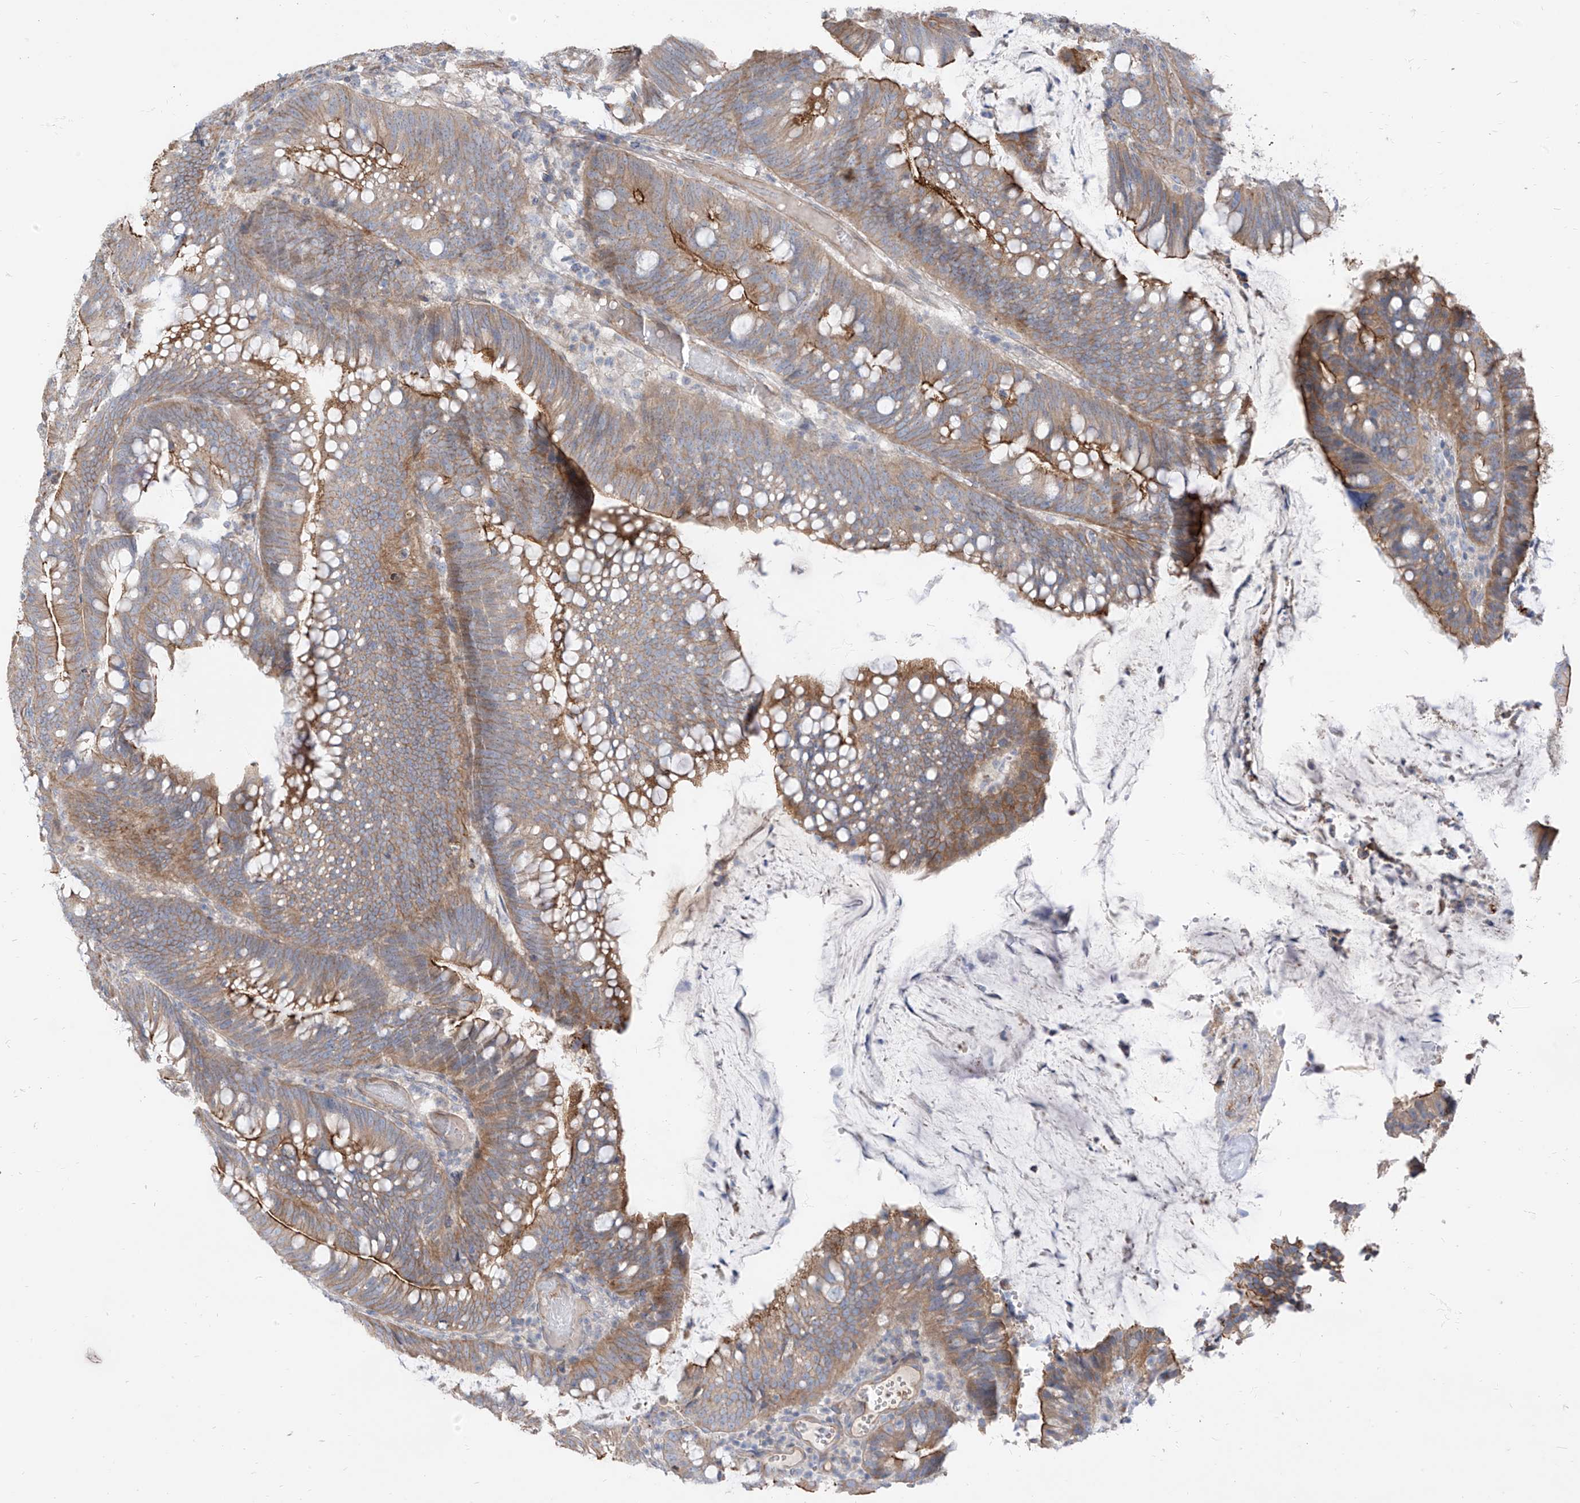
{"staining": {"intensity": "strong", "quantity": "25%-75%", "location": "cytoplasmic/membranous"}, "tissue": "colorectal cancer", "cell_type": "Tumor cells", "image_type": "cancer", "snomed": [{"axis": "morphology", "description": "Adenocarcinoma, NOS"}, {"axis": "topography", "description": "Colon"}], "caption": "Colorectal adenocarcinoma tissue demonstrates strong cytoplasmic/membranous staining in approximately 25%-75% of tumor cells", "gene": "EPHX4", "patient": {"sex": "female", "age": 66}}